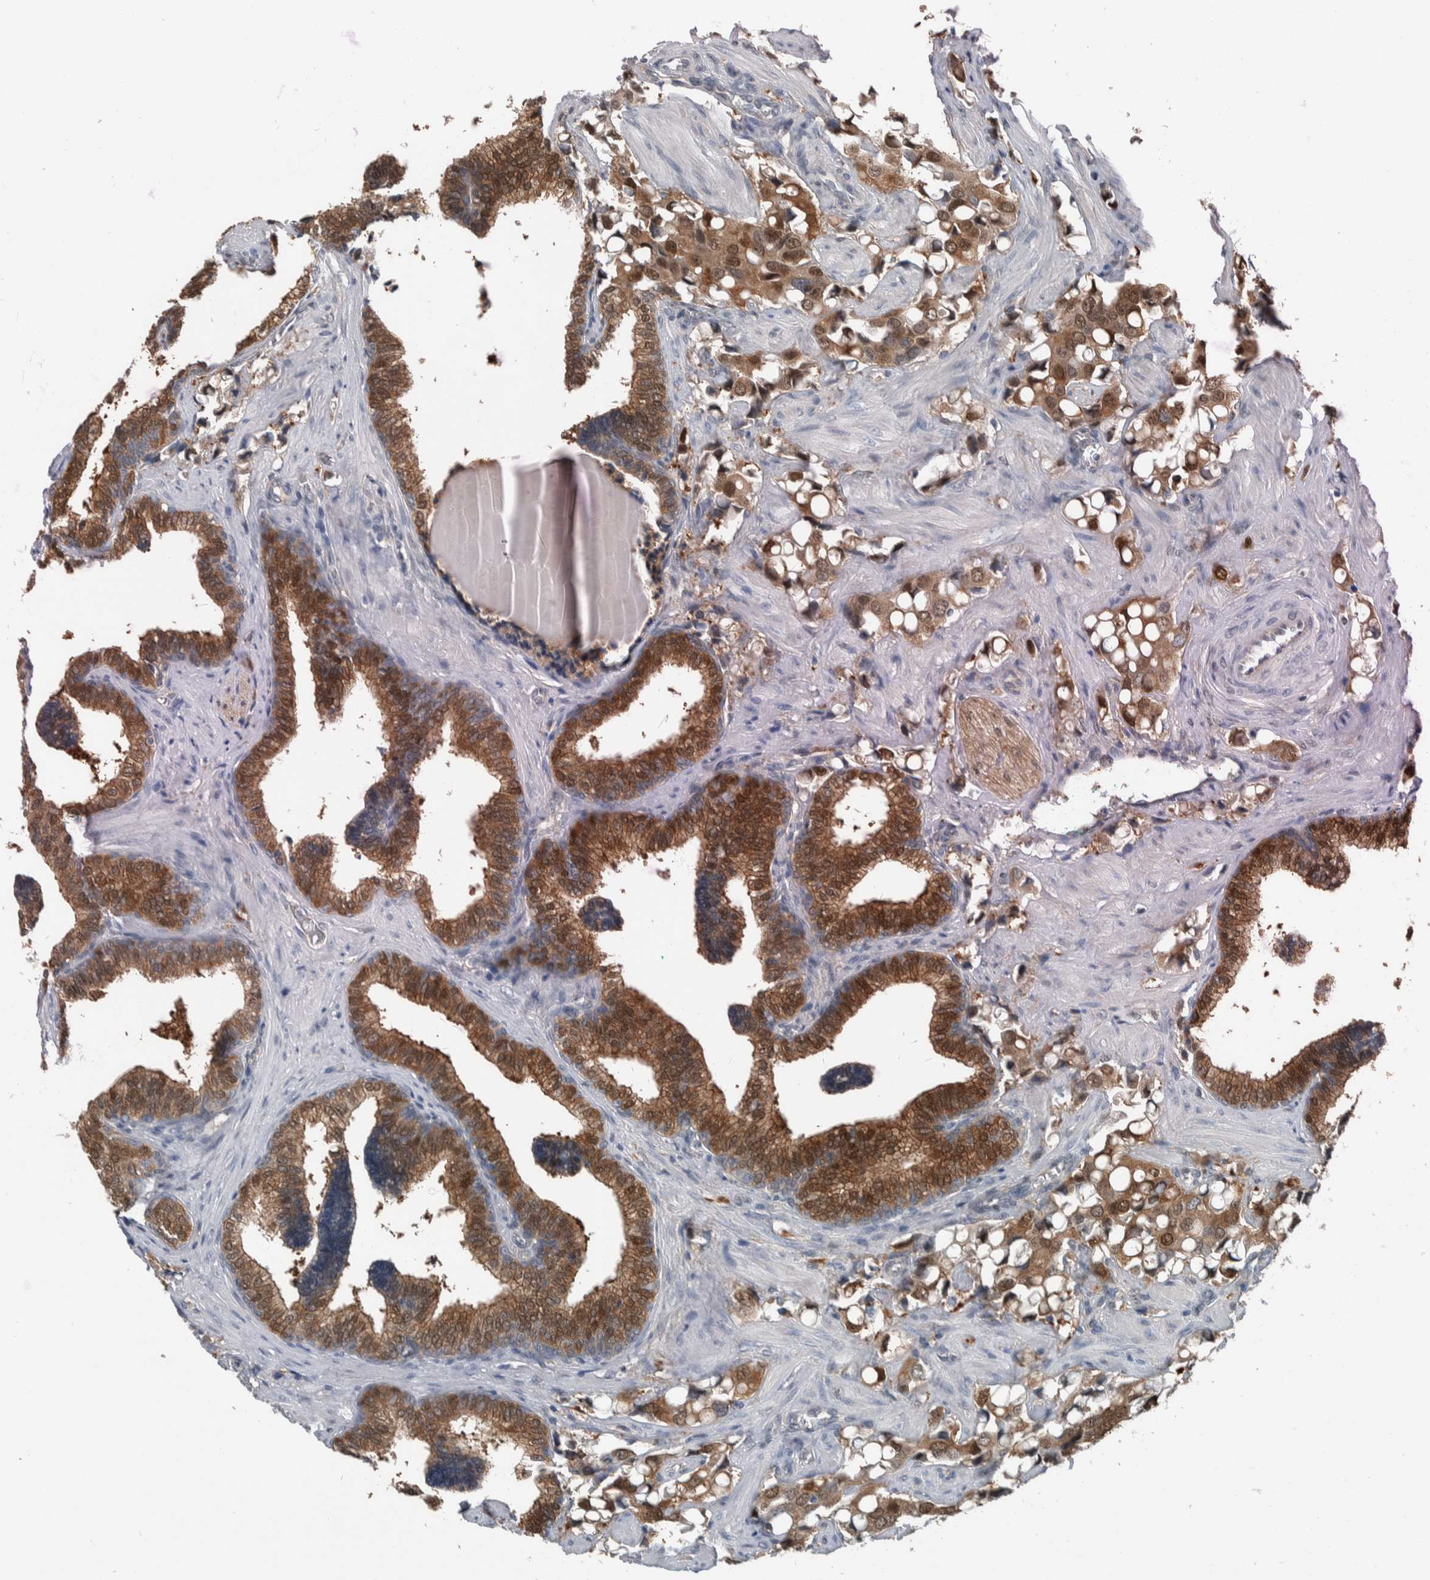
{"staining": {"intensity": "moderate", "quantity": ">75%", "location": "cytoplasmic/membranous,nuclear"}, "tissue": "prostate cancer", "cell_type": "Tumor cells", "image_type": "cancer", "snomed": [{"axis": "morphology", "description": "Adenocarcinoma, High grade"}, {"axis": "topography", "description": "Prostate"}], "caption": "A photomicrograph showing moderate cytoplasmic/membranous and nuclear expression in approximately >75% of tumor cells in prostate high-grade adenocarcinoma, as visualized by brown immunohistochemical staining.", "gene": "ALAD", "patient": {"sex": "male", "age": 52}}